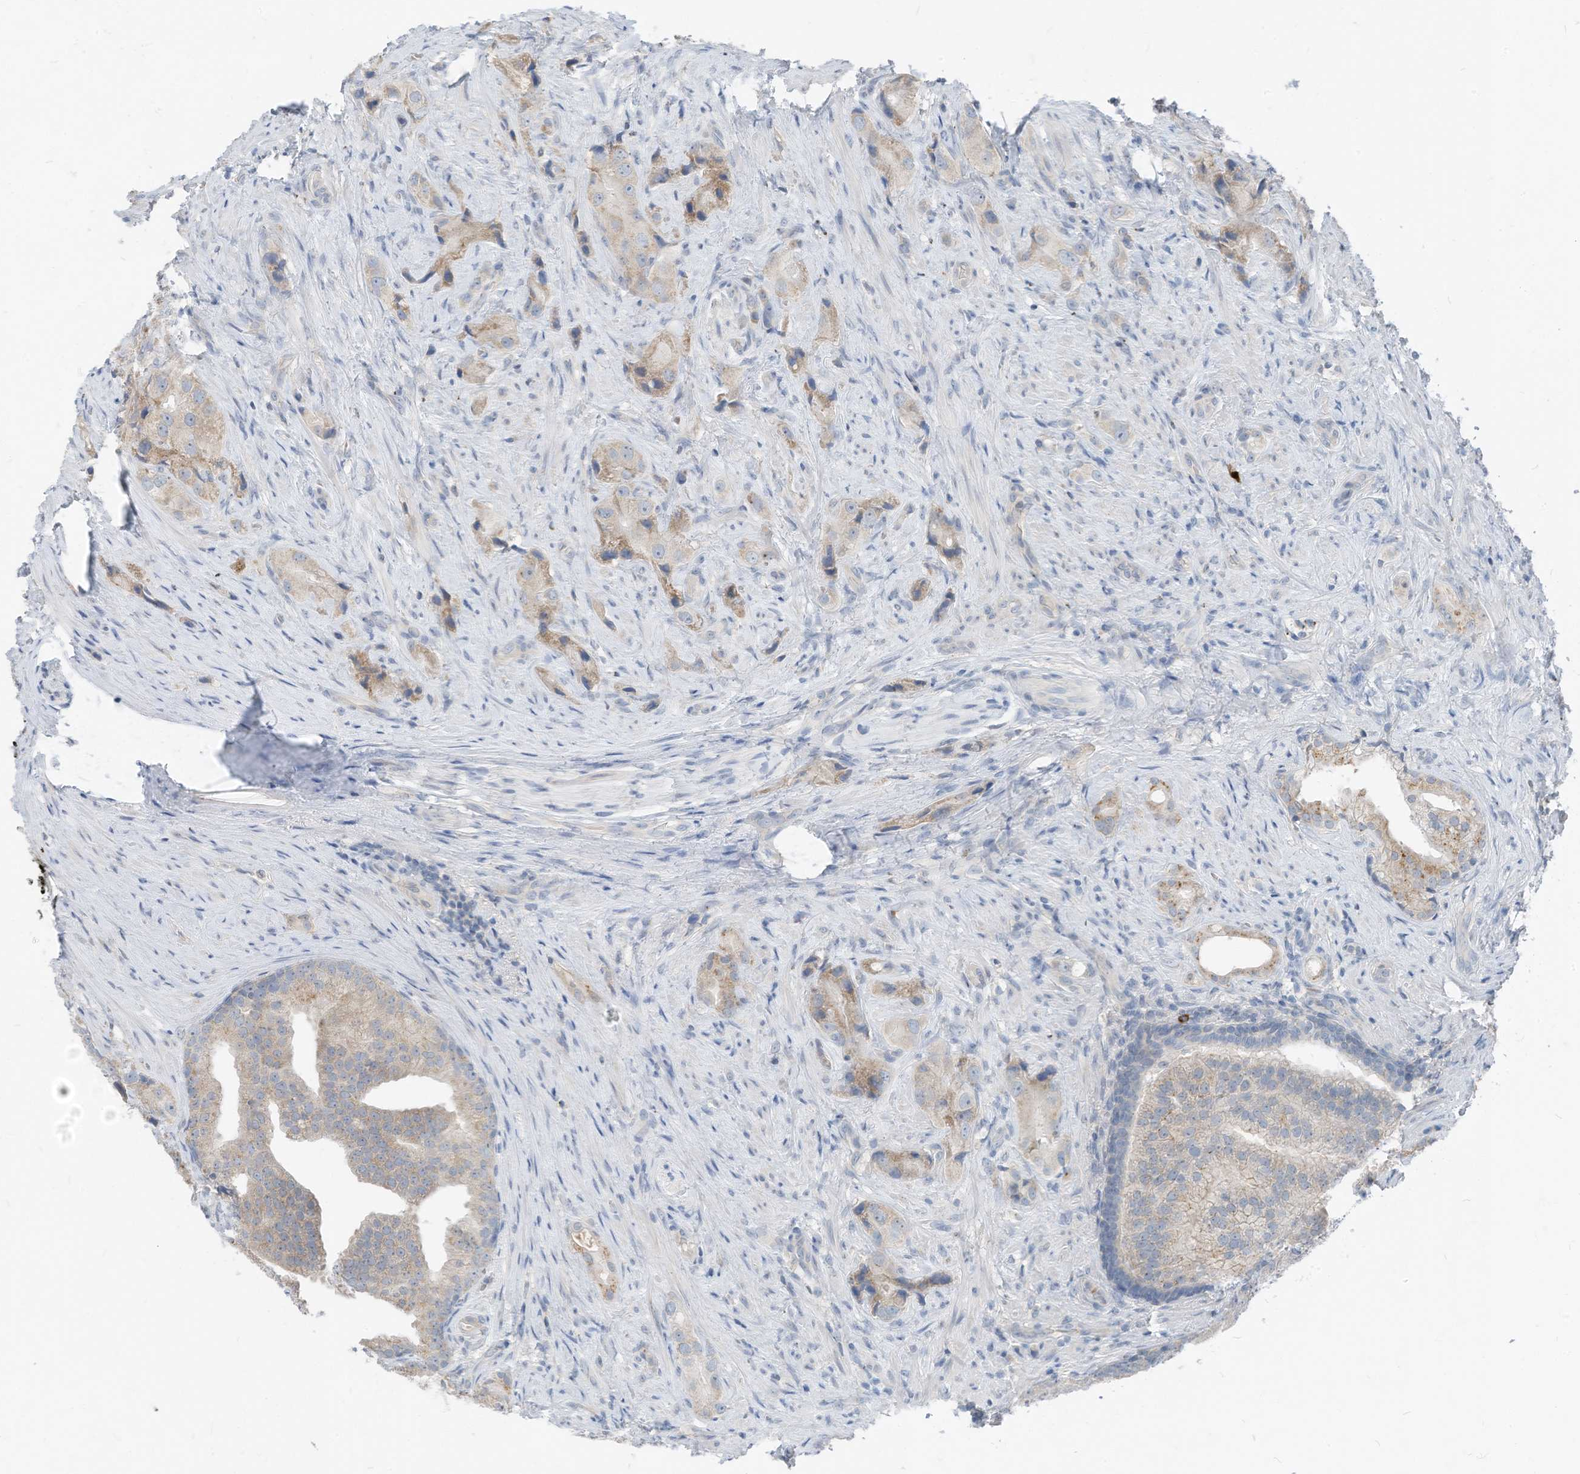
{"staining": {"intensity": "weak", "quantity": "<25%", "location": "cytoplasmic/membranous"}, "tissue": "prostate cancer", "cell_type": "Tumor cells", "image_type": "cancer", "snomed": [{"axis": "morphology", "description": "Adenocarcinoma, Low grade"}, {"axis": "topography", "description": "Prostate"}], "caption": "Photomicrograph shows no significant protein expression in tumor cells of prostate cancer (low-grade adenocarcinoma).", "gene": "CHMP2B", "patient": {"sex": "male", "age": 71}}